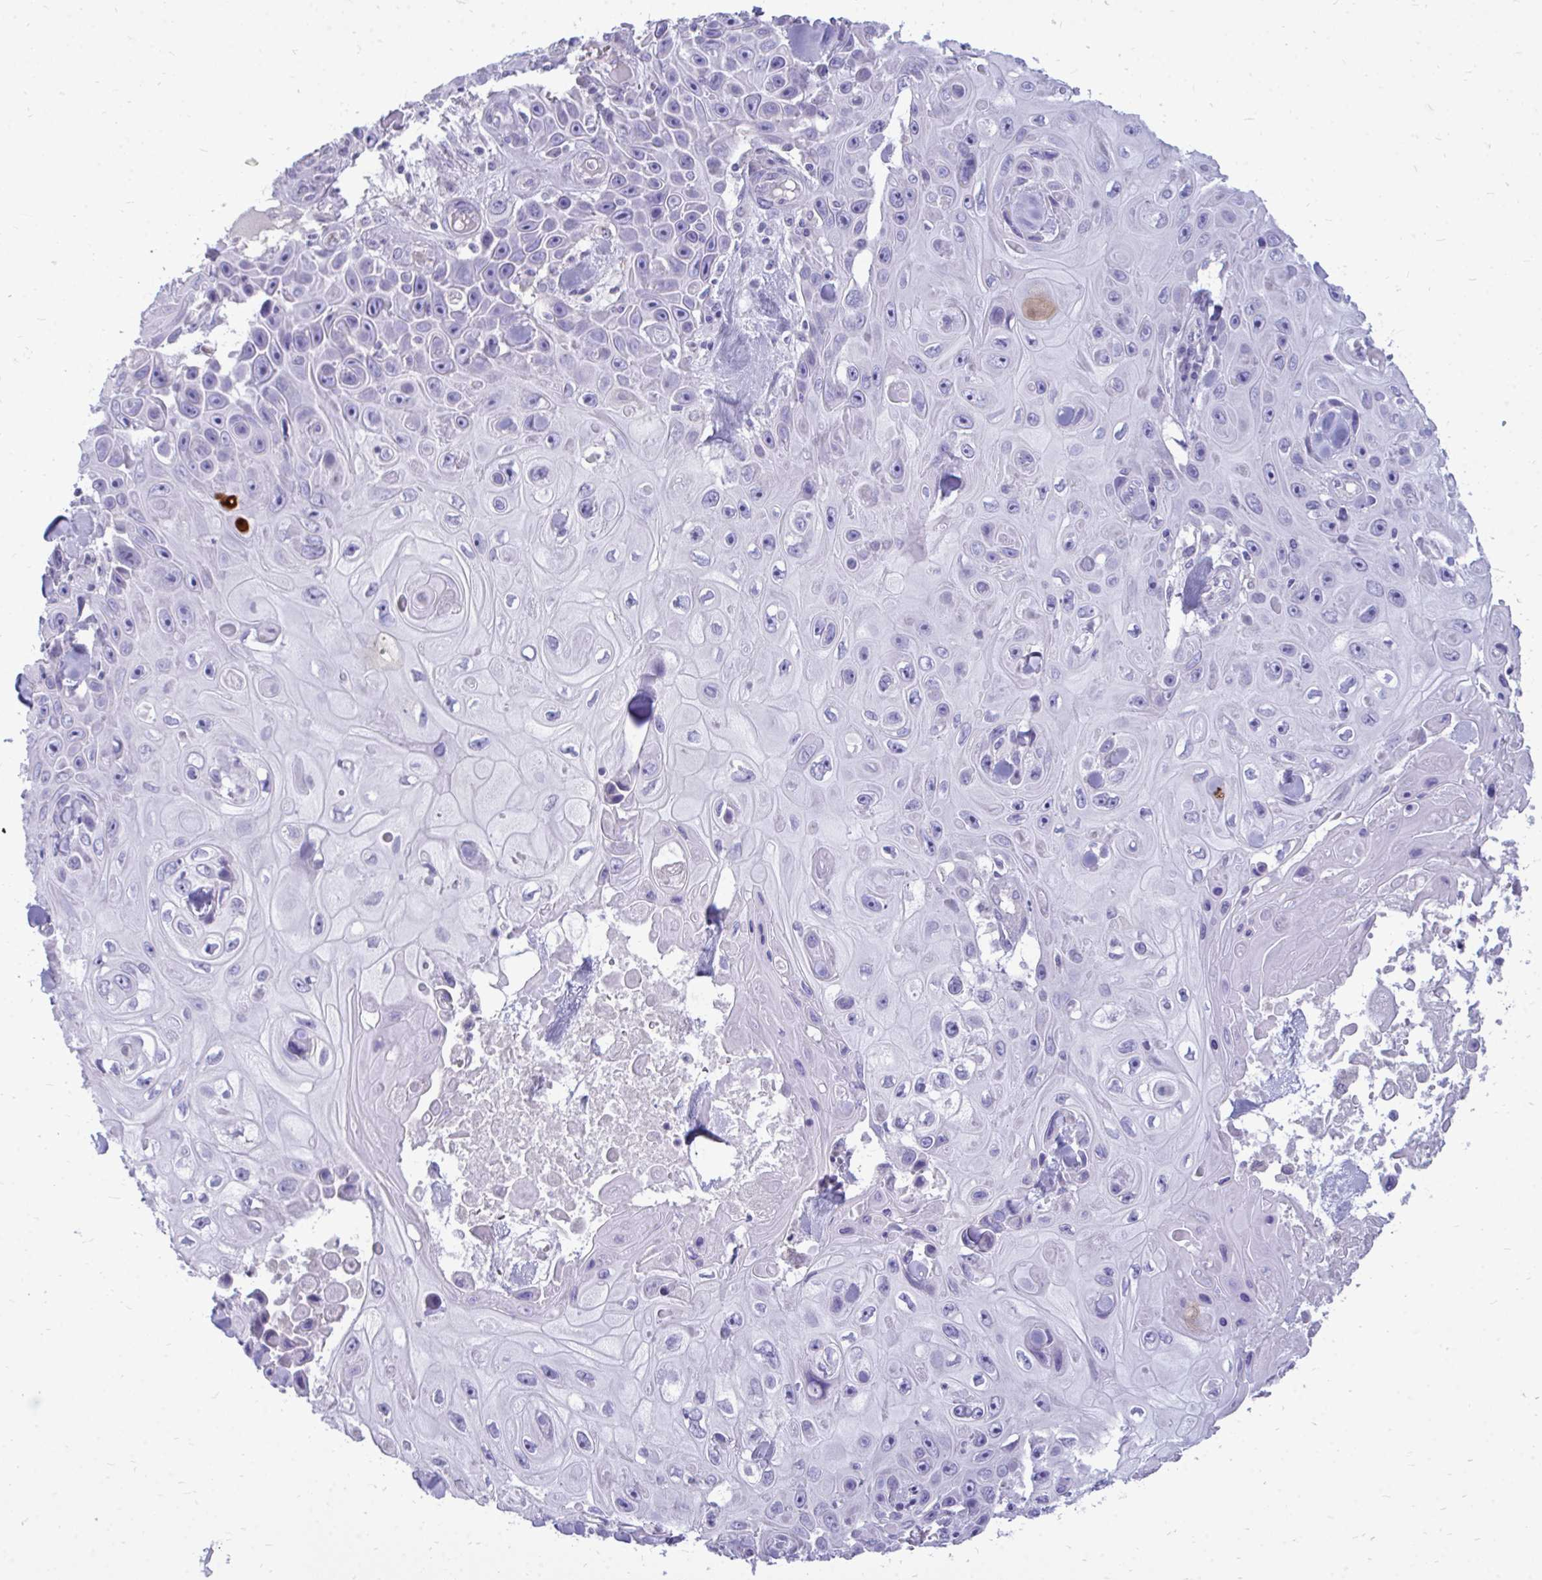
{"staining": {"intensity": "negative", "quantity": "none", "location": "none"}, "tissue": "skin cancer", "cell_type": "Tumor cells", "image_type": "cancer", "snomed": [{"axis": "morphology", "description": "Squamous cell carcinoma, NOS"}, {"axis": "topography", "description": "Skin"}], "caption": "A high-resolution histopathology image shows immunohistochemistry staining of squamous cell carcinoma (skin), which shows no significant positivity in tumor cells. (Brightfield microscopy of DAB immunohistochemistry at high magnification).", "gene": "FABP3", "patient": {"sex": "male", "age": 82}}